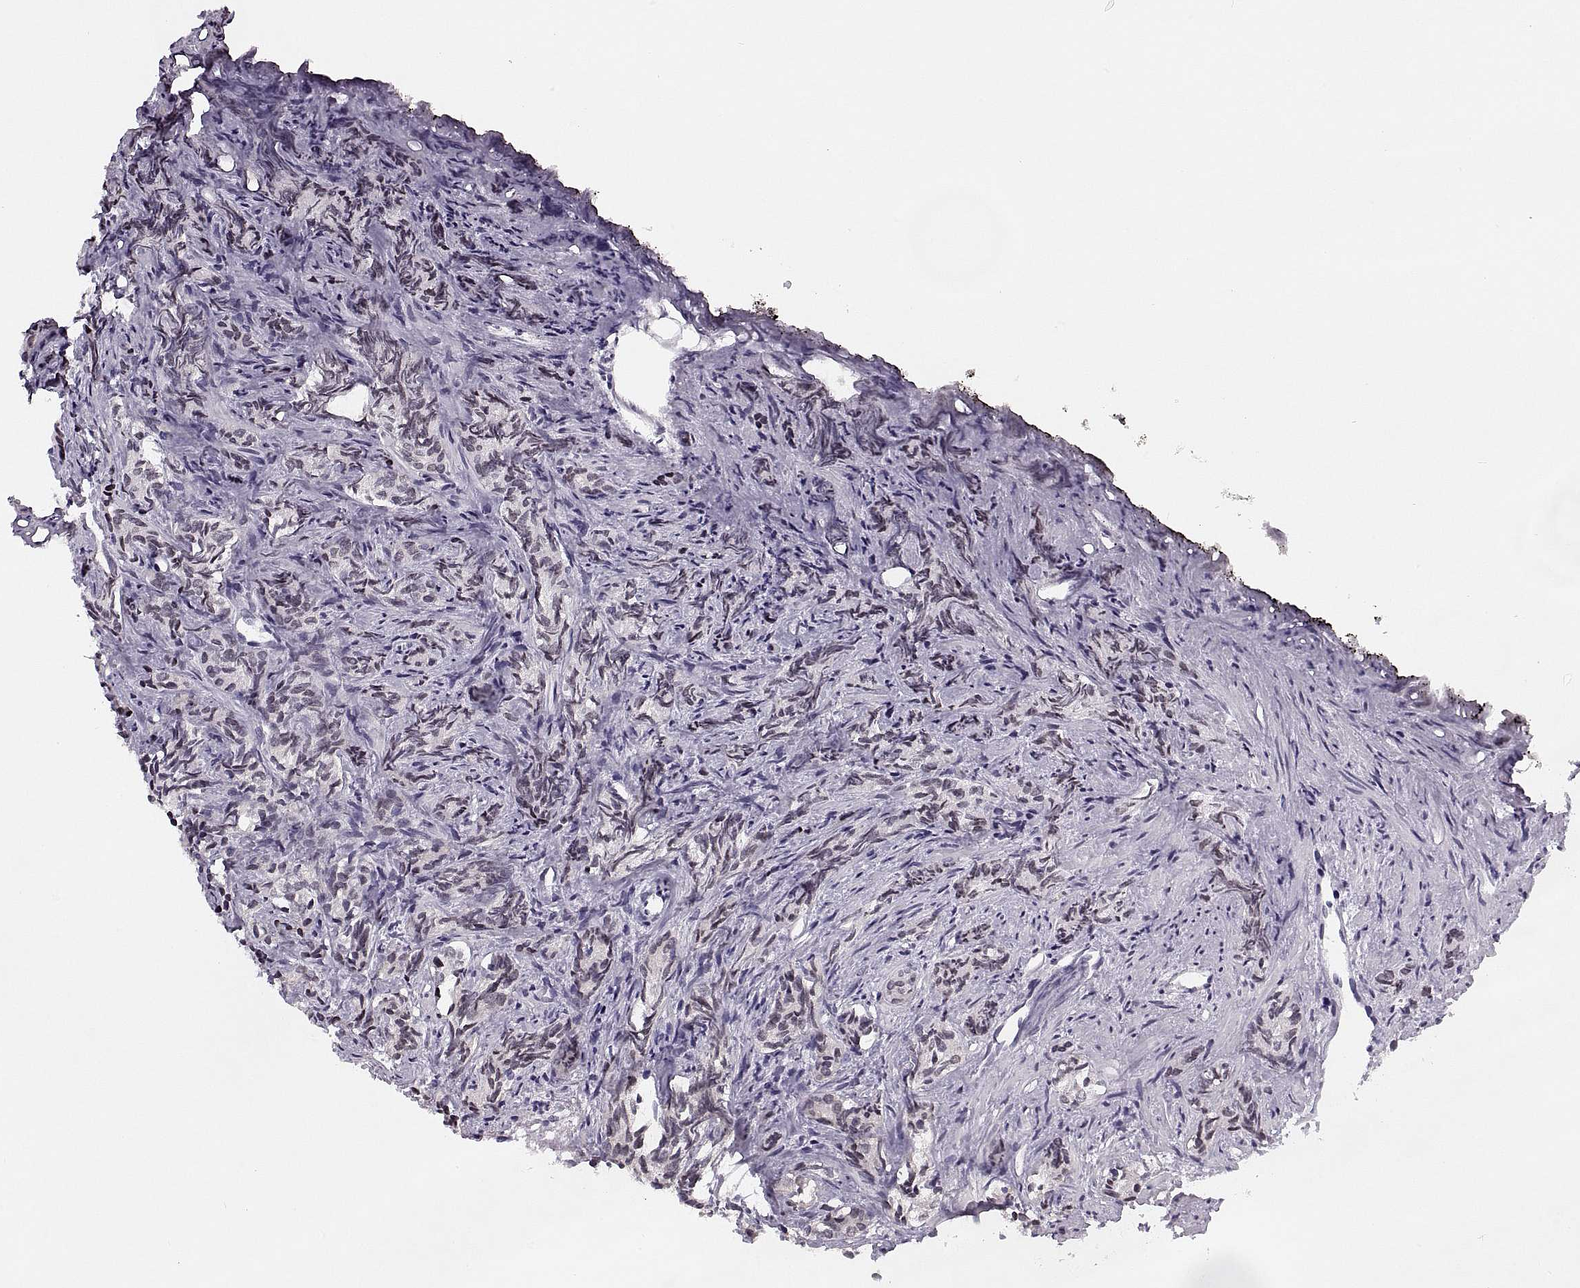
{"staining": {"intensity": "negative", "quantity": "none", "location": "none"}, "tissue": "prostate cancer", "cell_type": "Tumor cells", "image_type": "cancer", "snomed": [{"axis": "morphology", "description": "Adenocarcinoma, High grade"}, {"axis": "topography", "description": "Prostate"}], "caption": "Tumor cells show no significant protein positivity in prostate cancer (adenocarcinoma (high-grade)).", "gene": "TBC1D3G", "patient": {"sex": "male", "age": 84}}